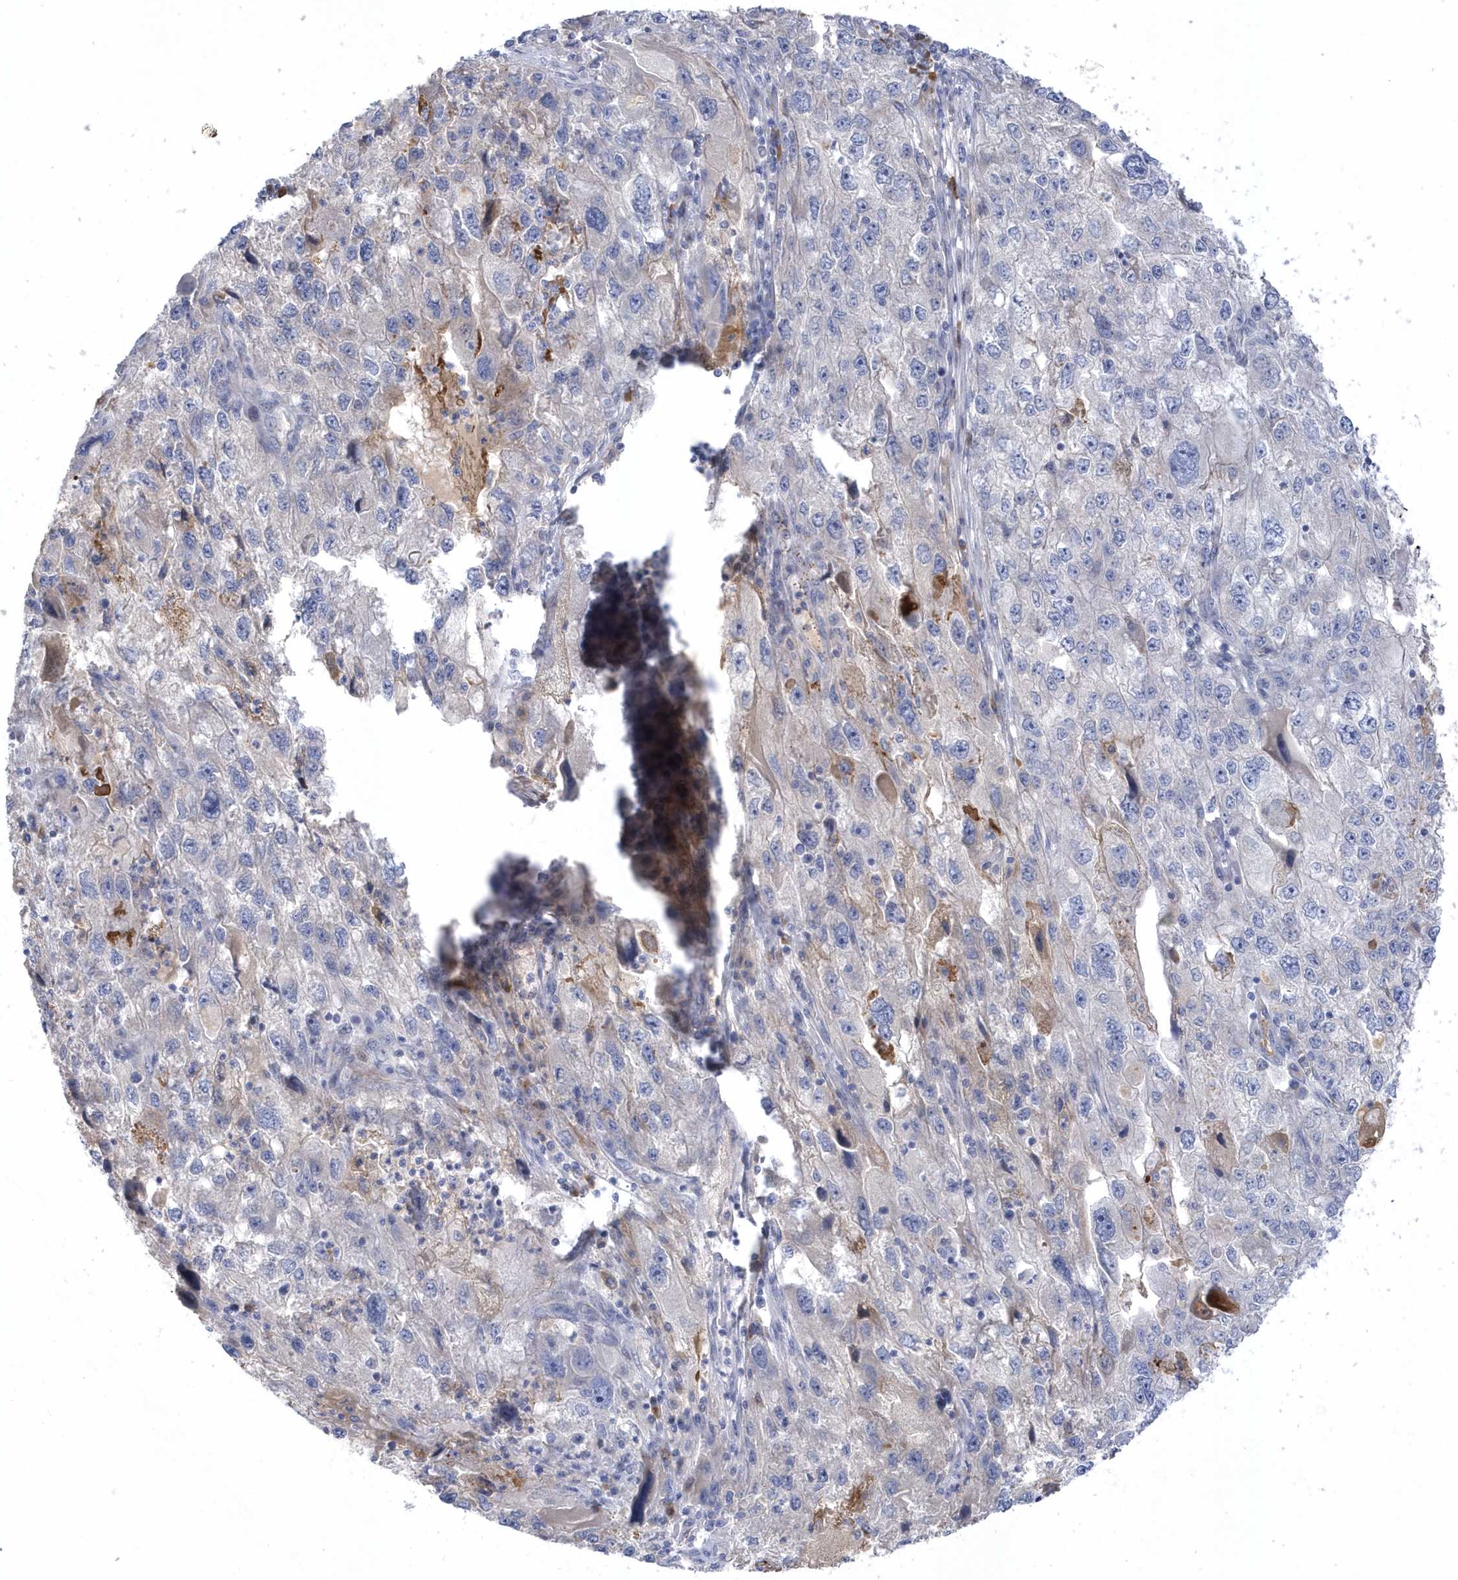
{"staining": {"intensity": "negative", "quantity": "none", "location": "none"}, "tissue": "endometrial cancer", "cell_type": "Tumor cells", "image_type": "cancer", "snomed": [{"axis": "morphology", "description": "Adenocarcinoma, NOS"}, {"axis": "topography", "description": "Endometrium"}], "caption": "High magnification brightfield microscopy of endometrial cancer (adenocarcinoma) stained with DAB (3,3'-diaminobenzidine) (brown) and counterstained with hematoxylin (blue): tumor cells show no significant expression. (Brightfield microscopy of DAB immunohistochemistry (IHC) at high magnification).", "gene": "SEMA3D", "patient": {"sex": "female", "age": 49}}